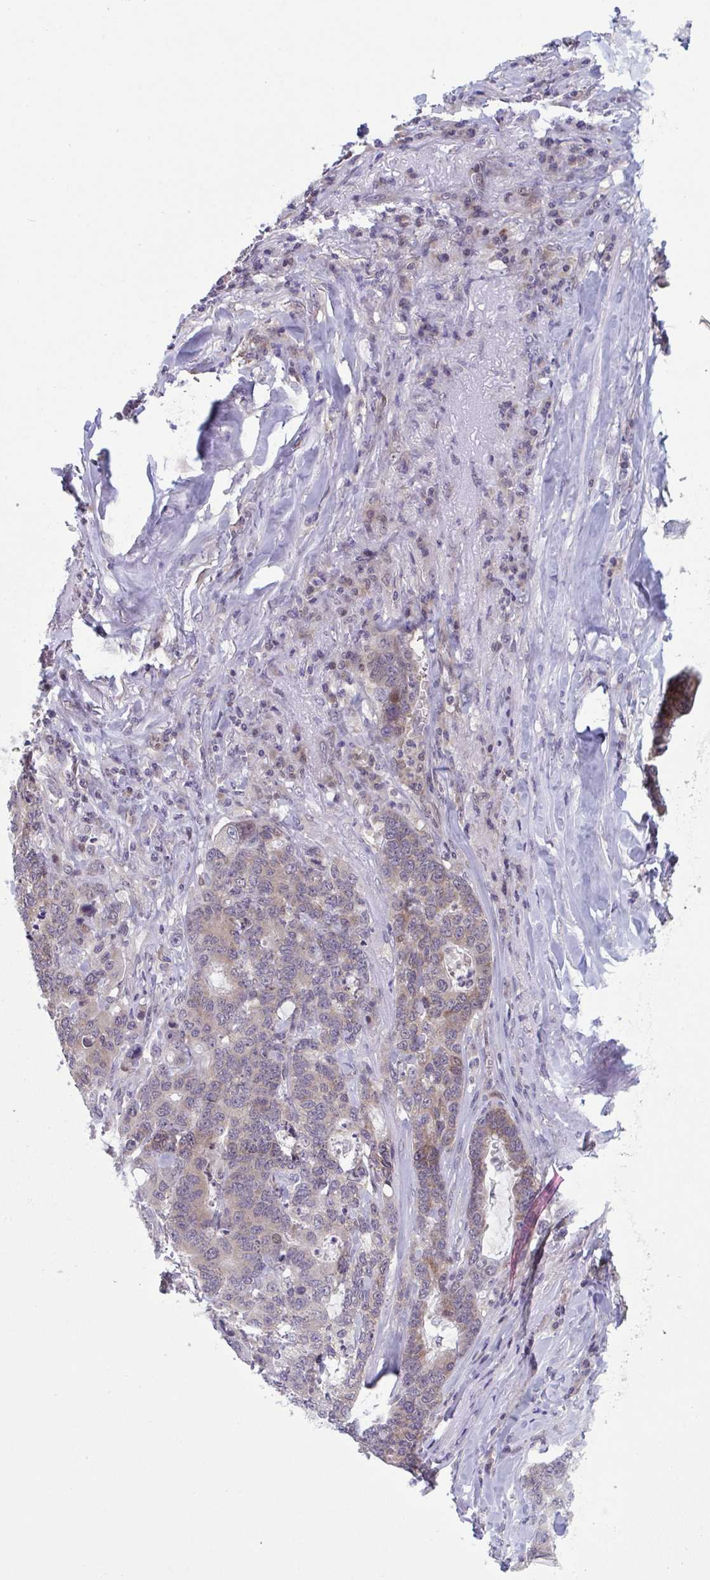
{"staining": {"intensity": "moderate", "quantity": "25%-75%", "location": "cytoplasmic/membranous,nuclear"}, "tissue": "lung cancer", "cell_type": "Tumor cells", "image_type": "cancer", "snomed": [{"axis": "morphology", "description": "Aneuploidy"}, {"axis": "morphology", "description": "Adenocarcinoma, NOS"}, {"axis": "morphology", "description": "Adenocarcinoma primary or metastatic"}, {"axis": "topography", "description": "Lung"}], "caption": "A medium amount of moderate cytoplasmic/membranous and nuclear staining is present in about 25%-75% of tumor cells in lung adenocarcinoma primary or metastatic tissue.", "gene": "RIOK1", "patient": {"sex": "female", "age": 75}}